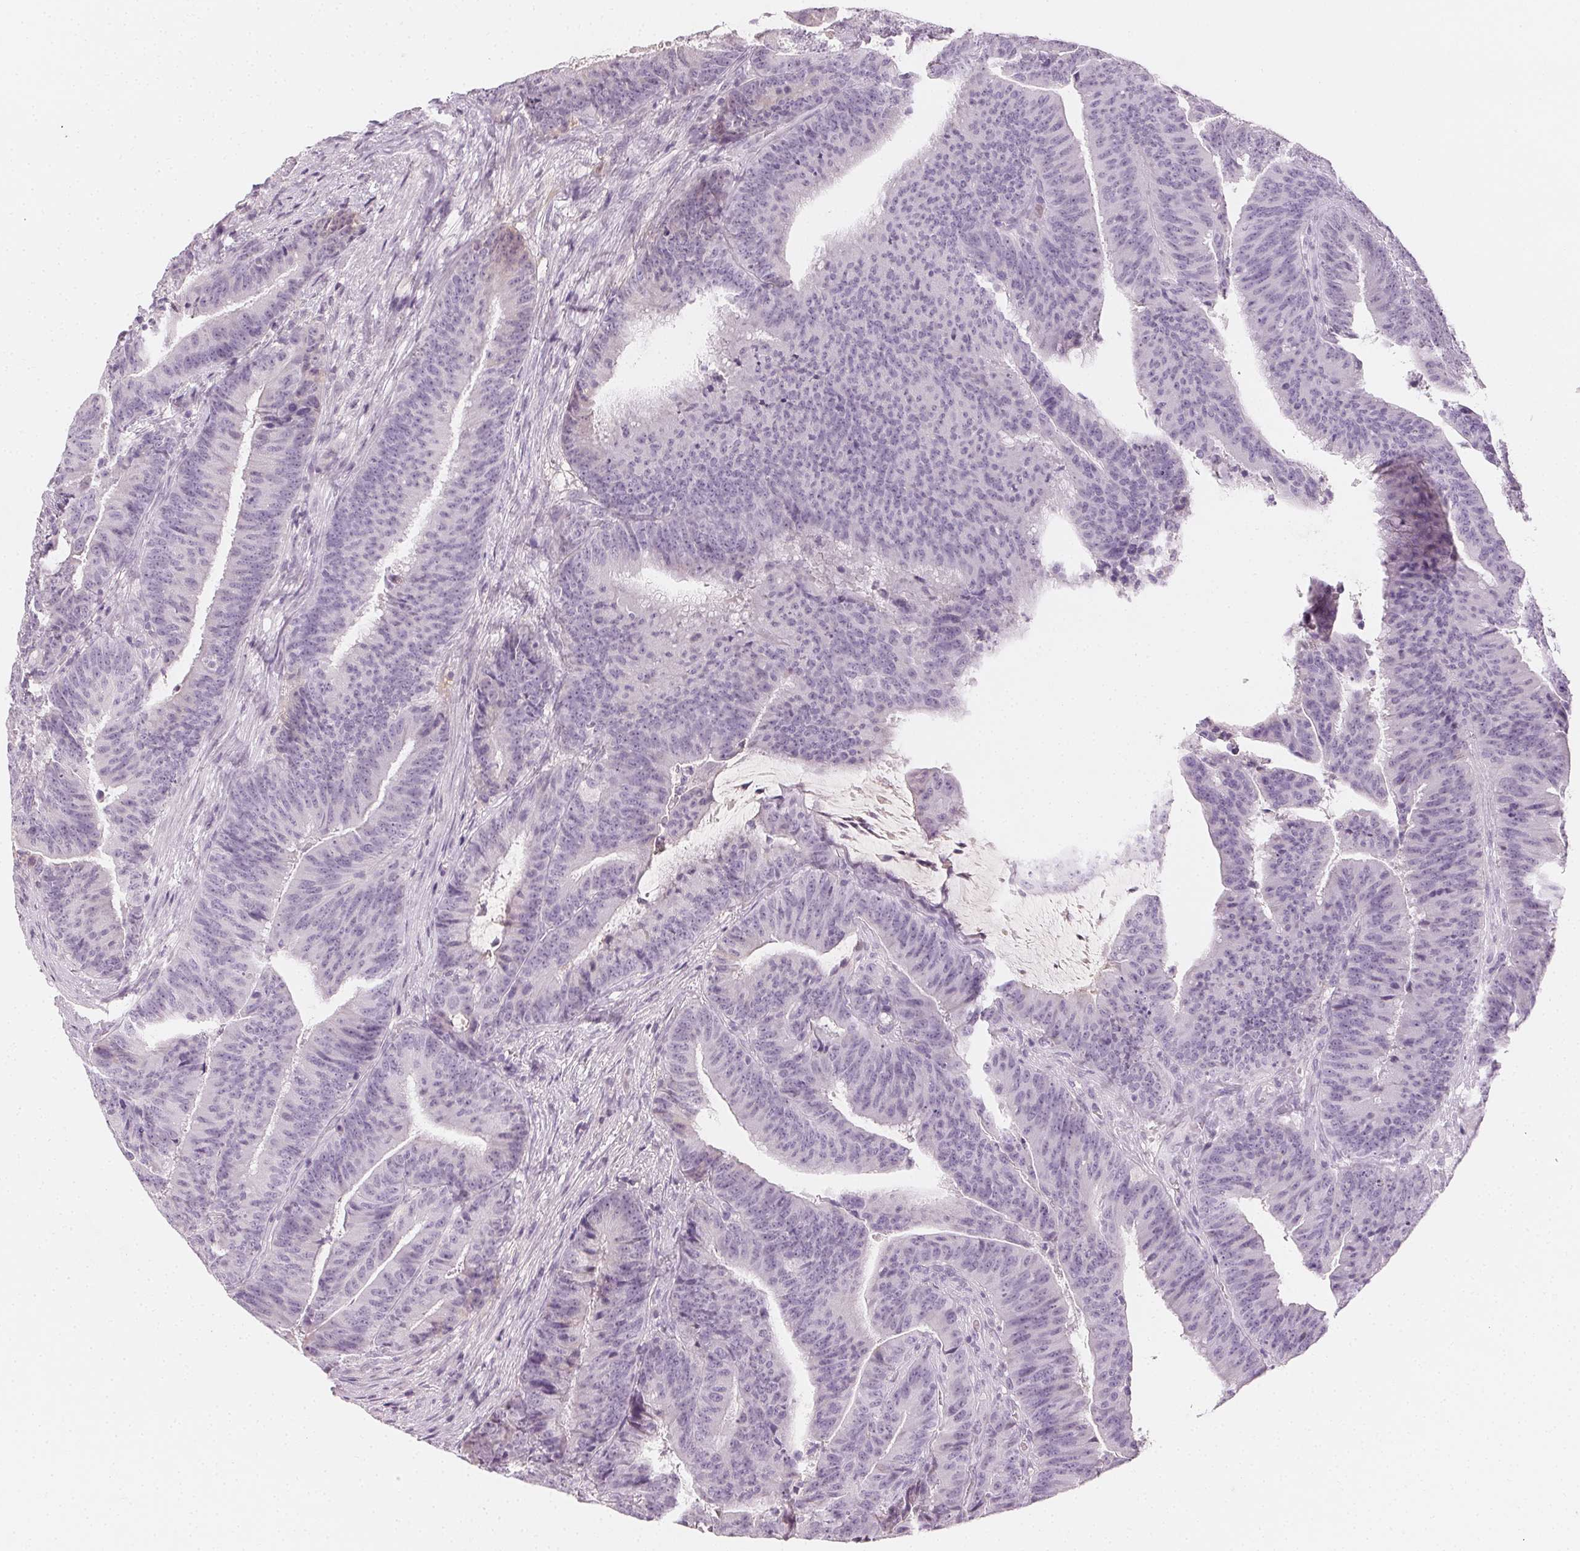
{"staining": {"intensity": "negative", "quantity": "none", "location": "none"}, "tissue": "colorectal cancer", "cell_type": "Tumor cells", "image_type": "cancer", "snomed": [{"axis": "morphology", "description": "Adenocarcinoma, NOS"}, {"axis": "topography", "description": "Colon"}], "caption": "IHC micrograph of human colorectal cancer stained for a protein (brown), which reveals no expression in tumor cells. The staining is performed using DAB (3,3'-diaminobenzidine) brown chromogen with nuclei counter-stained in using hematoxylin.", "gene": "AFM", "patient": {"sex": "female", "age": 78}}